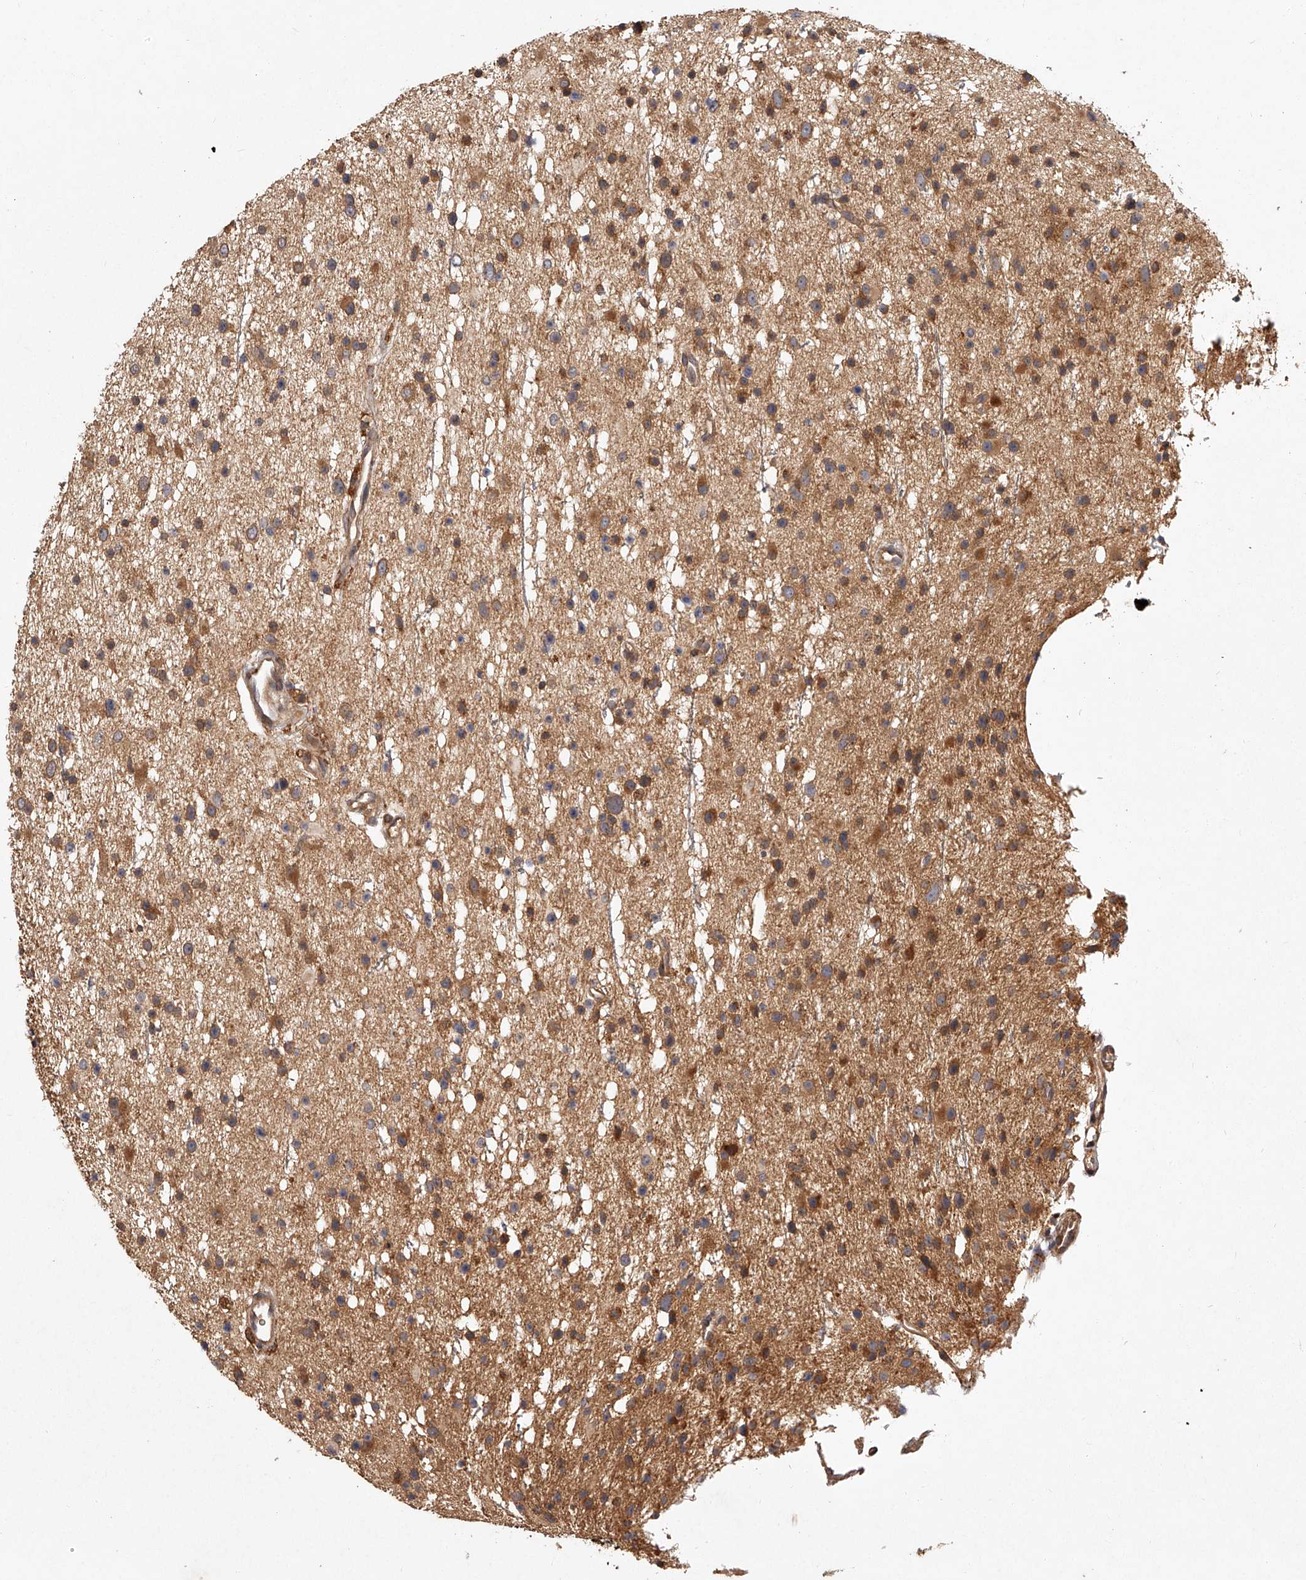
{"staining": {"intensity": "moderate", "quantity": ">75%", "location": "cytoplasmic/membranous"}, "tissue": "glioma", "cell_type": "Tumor cells", "image_type": "cancer", "snomed": [{"axis": "morphology", "description": "Glioma, malignant, Low grade"}, {"axis": "topography", "description": "Cerebral cortex"}], "caption": "Malignant glioma (low-grade) stained with a protein marker exhibits moderate staining in tumor cells.", "gene": "CRYZL1", "patient": {"sex": "female", "age": 39}}